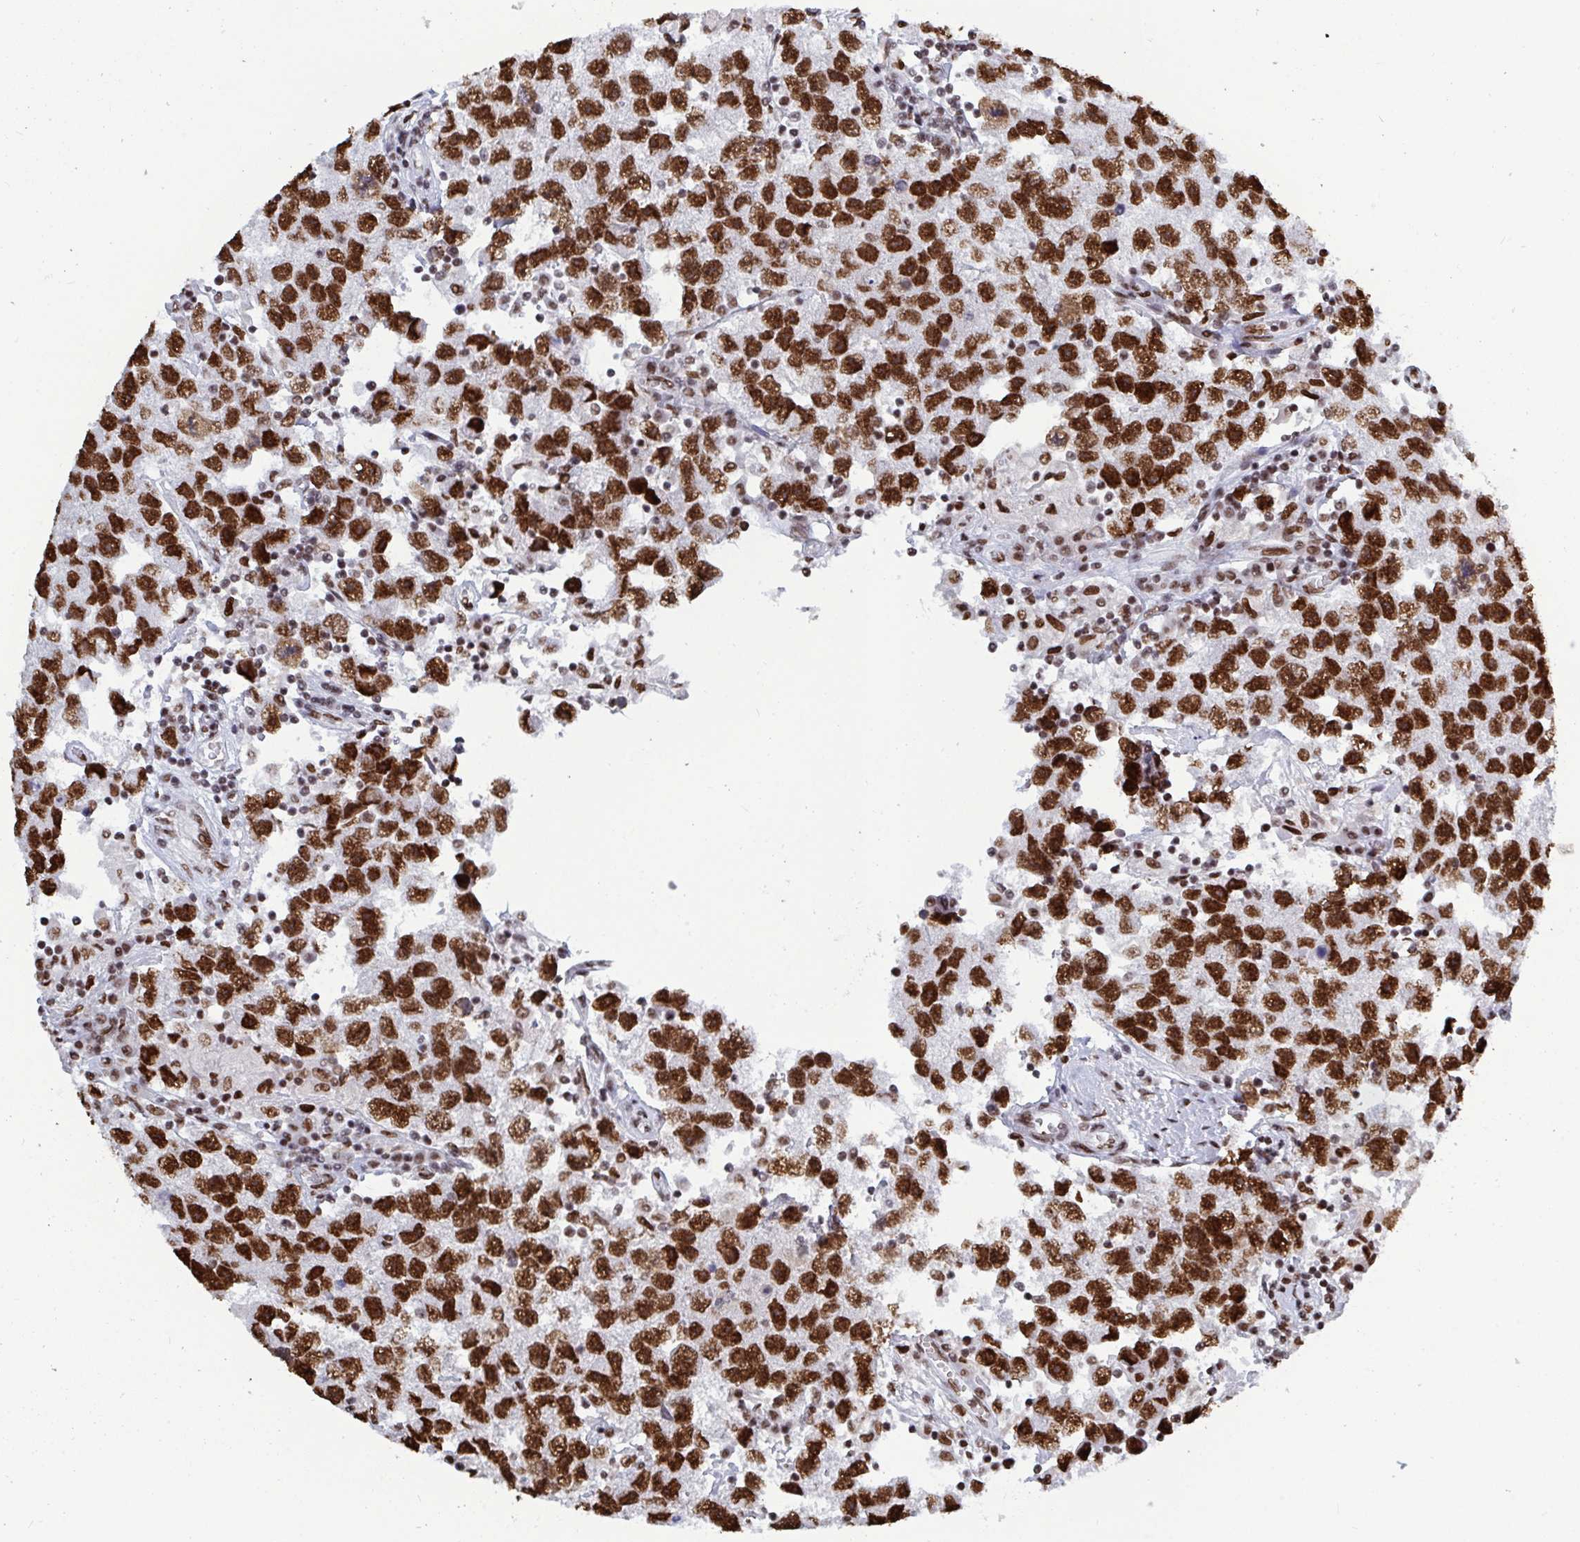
{"staining": {"intensity": "strong", "quantity": ">75%", "location": "nuclear"}, "tissue": "testis cancer", "cell_type": "Tumor cells", "image_type": "cancer", "snomed": [{"axis": "morphology", "description": "Seminoma, NOS"}, {"axis": "topography", "description": "Testis"}], "caption": "Brown immunohistochemical staining in human testis seminoma shows strong nuclear expression in approximately >75% of tumor cells. (IHC, brightfield microscopy, high magnification).", "gene": "ZNF607", "patient": {"sex": "male", "age": 26}}